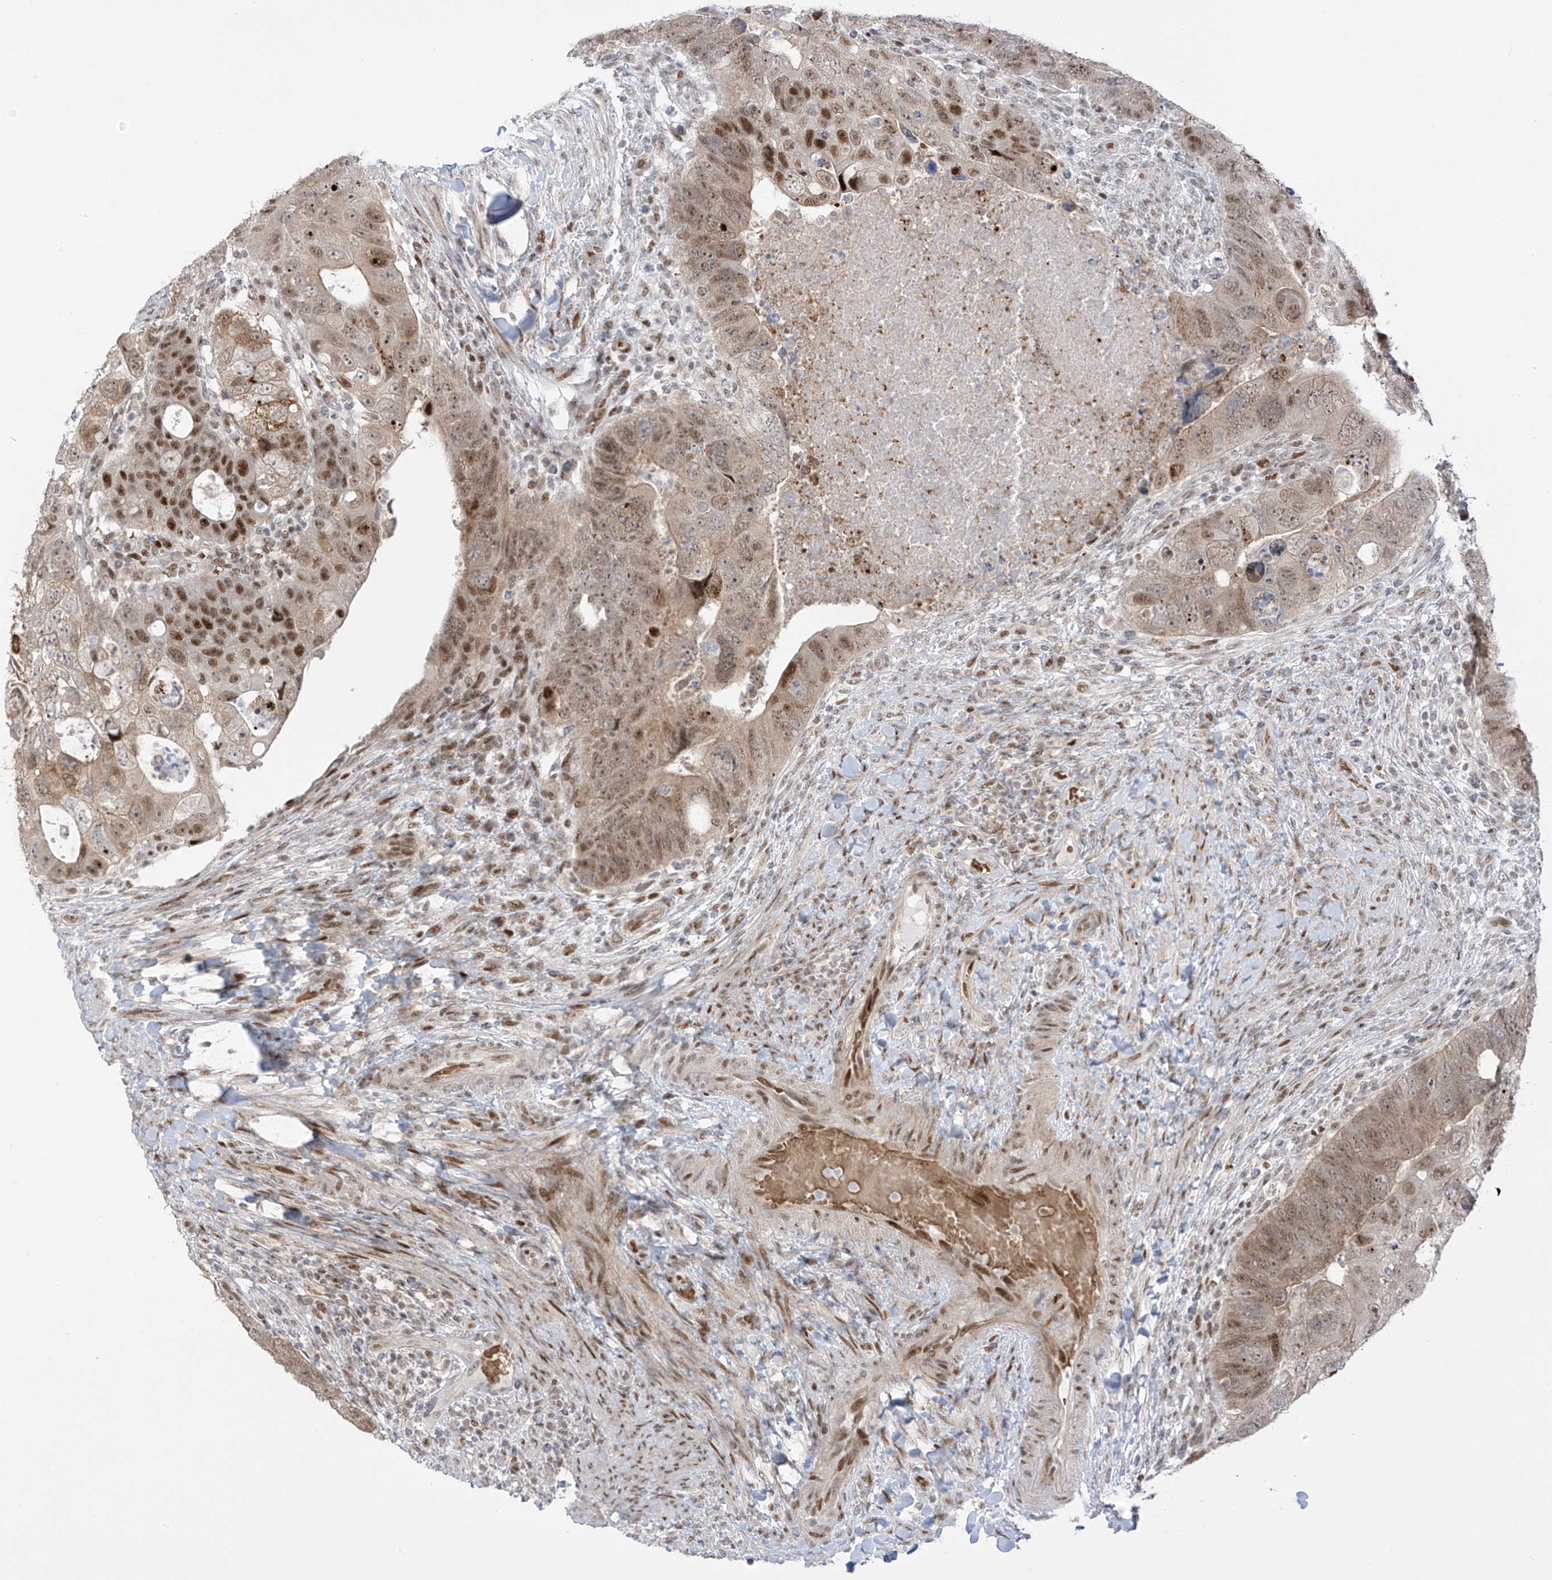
{"staining": {"intensity": "moderate", "quantity": ">75%", "location": "cytoplasmic/membranous,nuclear"}, "tissue": "colorectal cancer", "cell_type": "Tumor cells", "image_type": "cancer", "snomed": [{"axis": "morphology", "description": "Adenocarcinoma, NOS"}, {"axis": "topography", "description": "Rectum"}], "caption": "Human colorectal cancer stained with a protein marker displays moderate staining in tumor cells.", "gene": "ZCWPW2", "patient": {"sex": "male", "age": 59}}